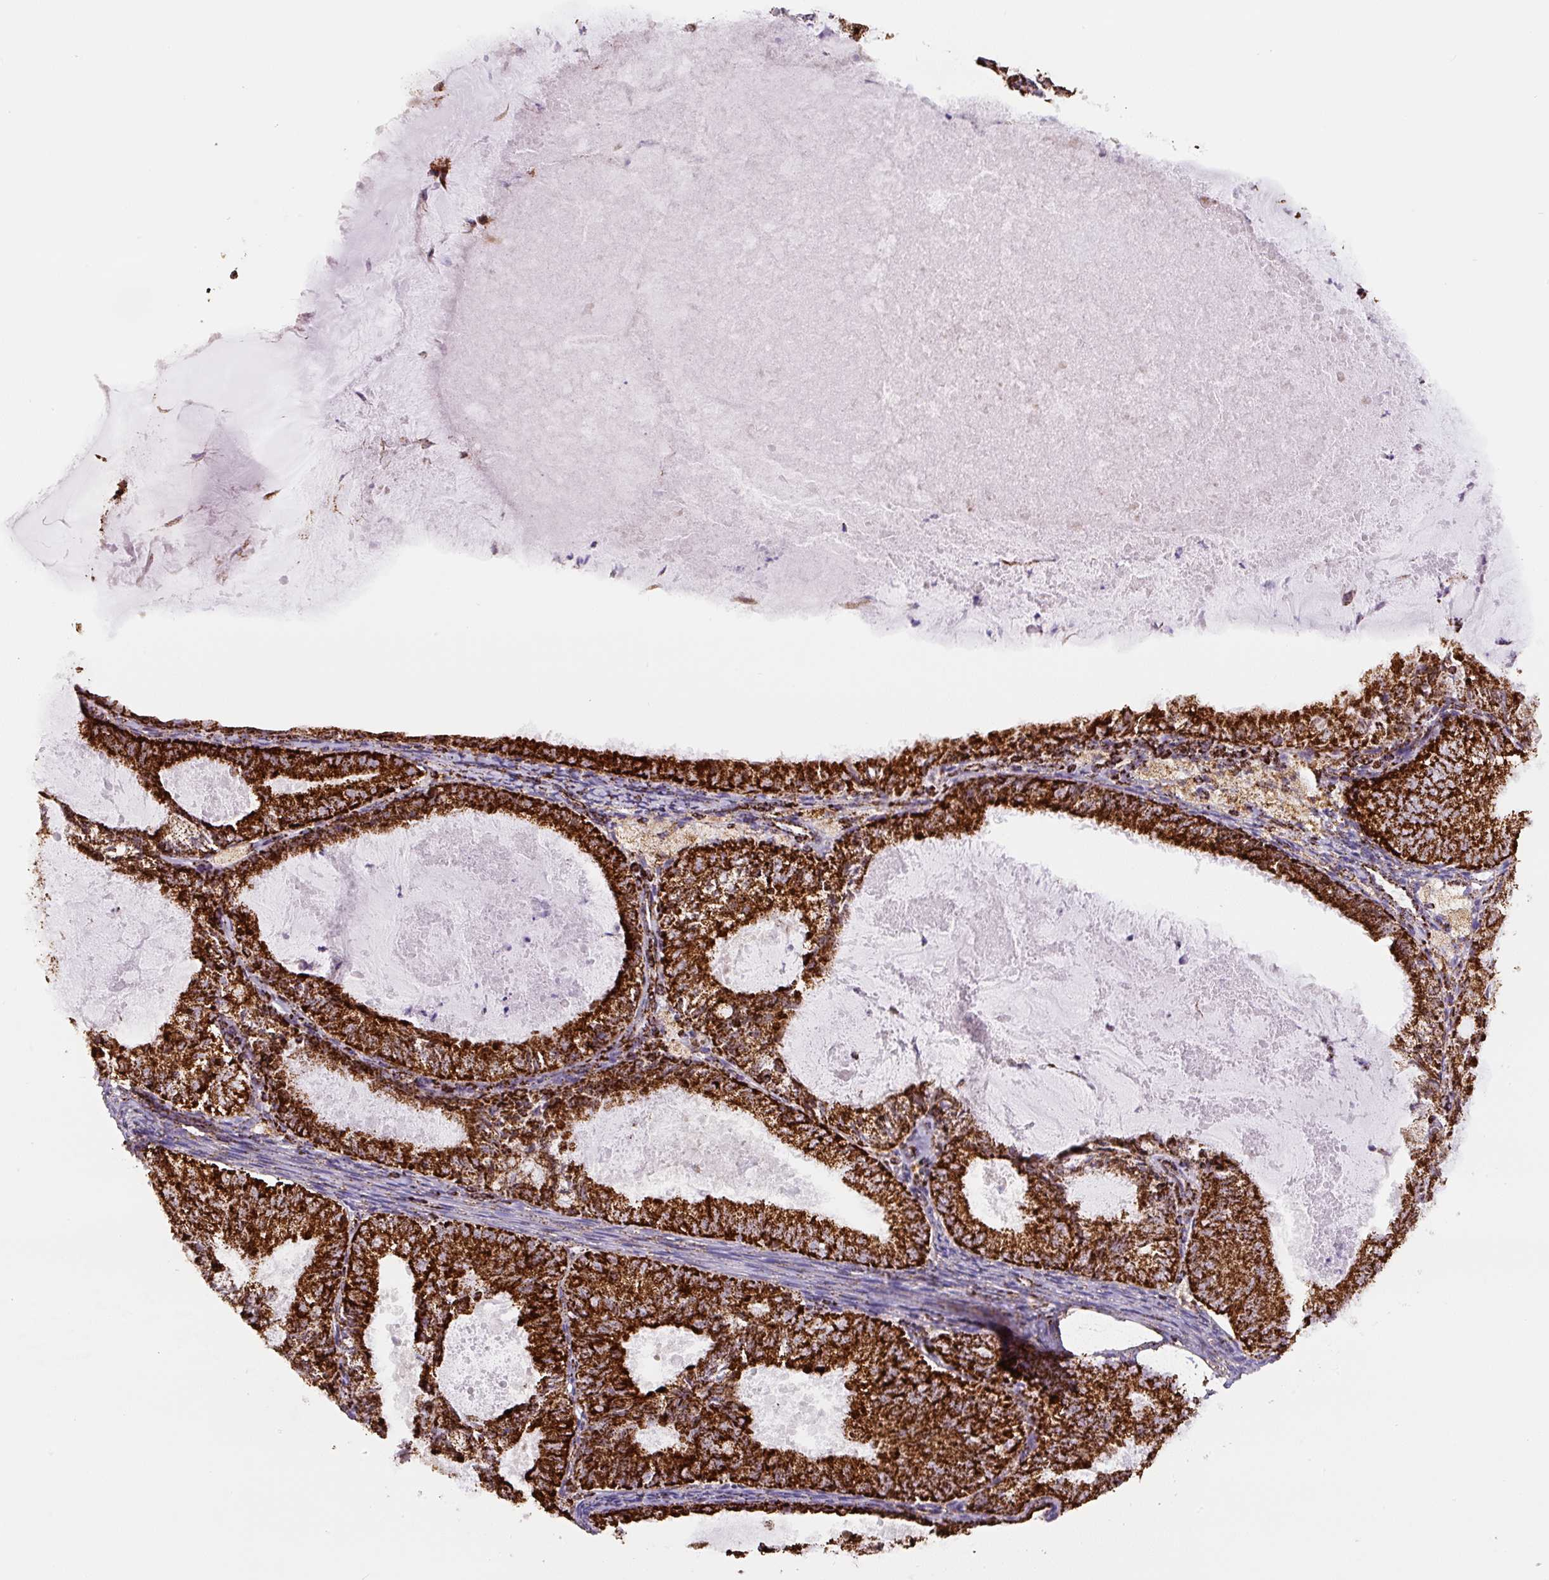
{"staining": {"intensity": "strong", "quantity": ">75%", "location": "cytoplasmic/membranous"}, "tissue": "endometrial cancer", "cell_type": "Tumor cells", "image_type": "cancer", "snomed": [{"axis": "morphology", "description": "Adenocarcinoma, NOS"}, {"axis": "topography", "description": "Endometrium"}], "caption": "Tumor cells reveal high levels of strong cytoplasmic/membranous positivity in approximately >75% of cells in adenocarcinoma (endometrial). (DAB IHC, brown staining for protein, blue staining for nuclei).", "gene": "ATP5F1A", "patient": {"sex": "female", "age": 57}}